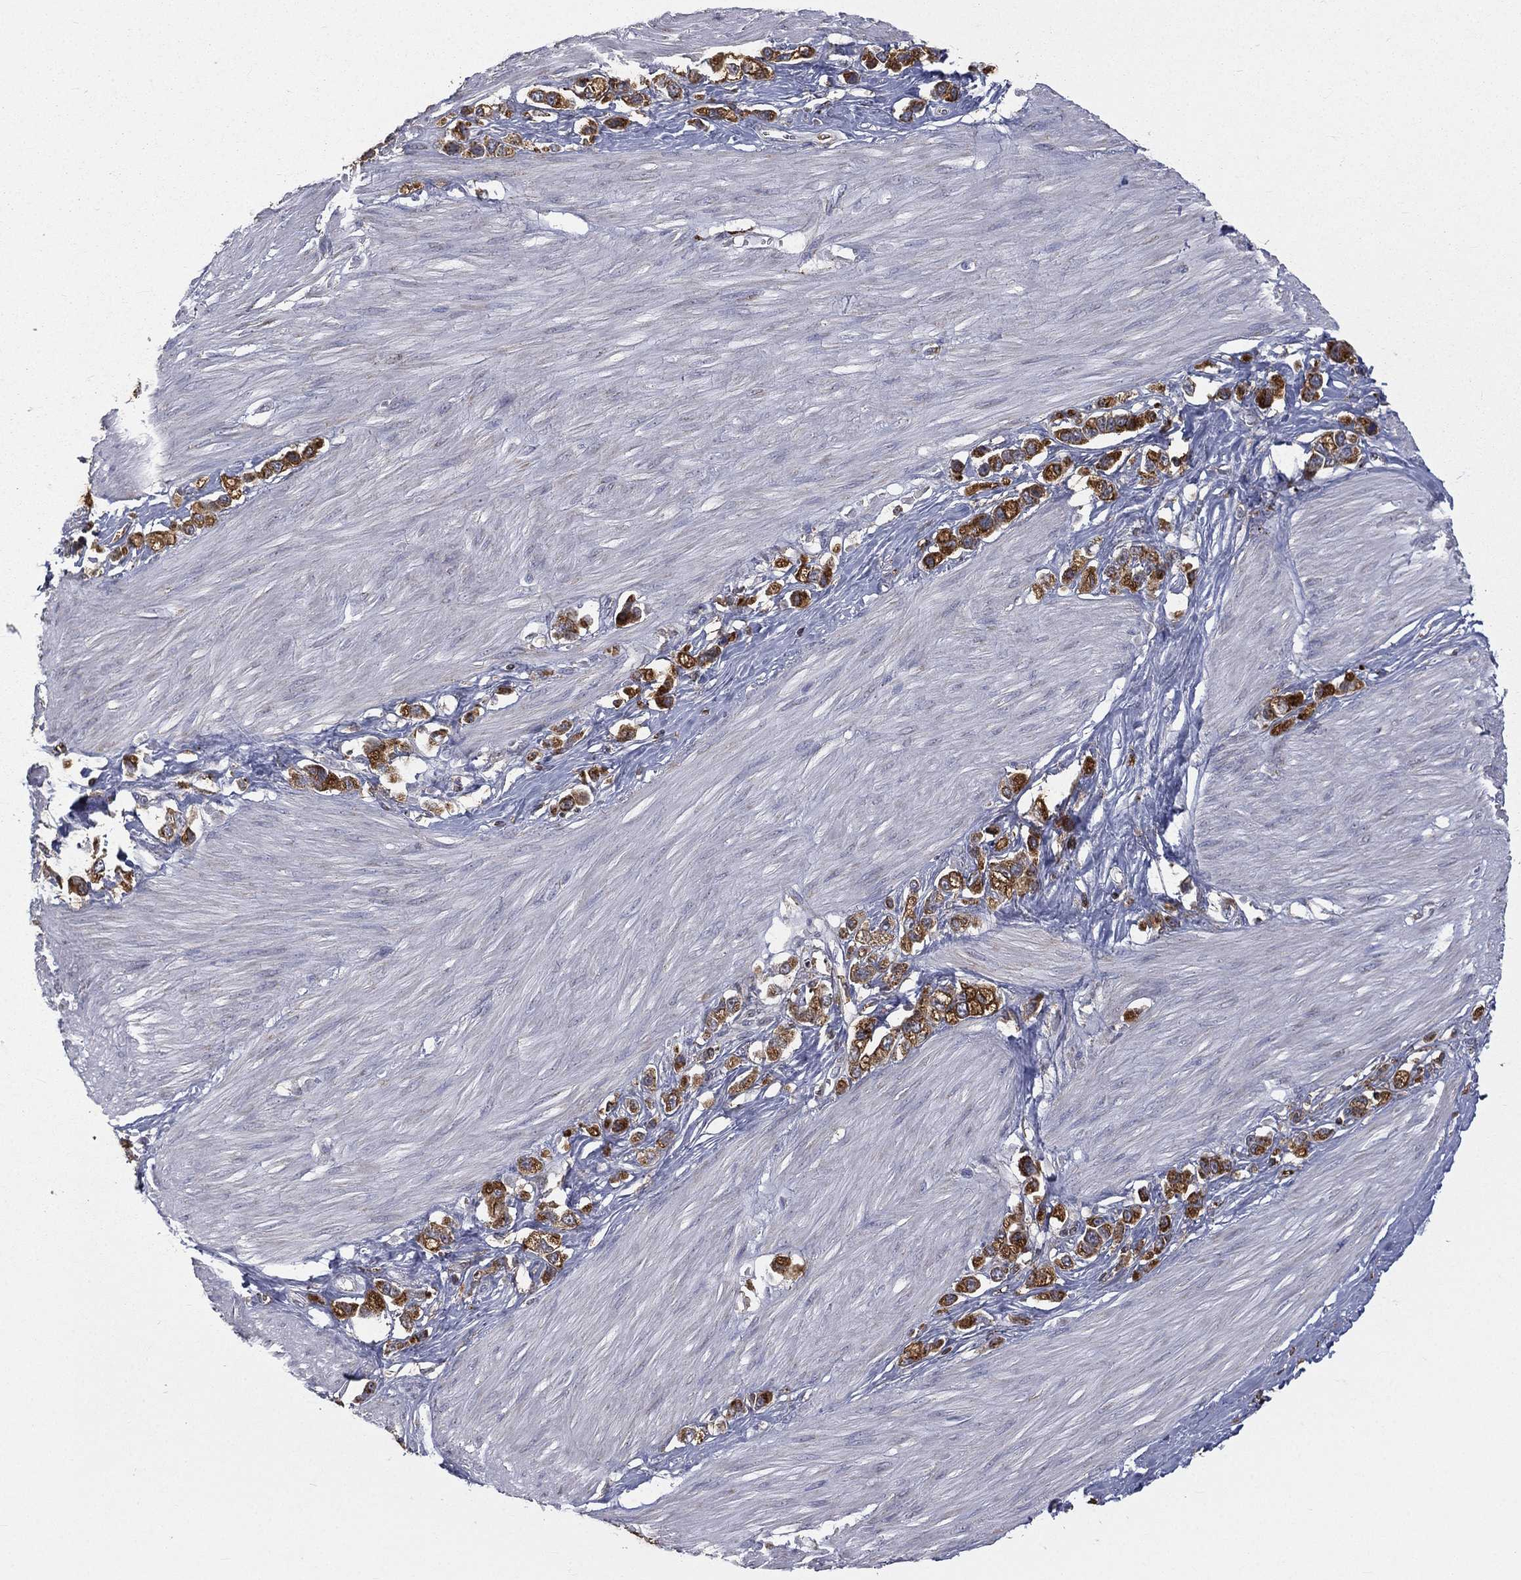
{"staining": {"intensity": "strong", "quantity": ">75%", "location": "cytoplasmic/membranous"}, "tissue": "stomach cancer", "cell_type": "Tumor cells", "image_type": "cancer", "snomed": [{"axis": "morphology", "description": "Normal tissue, NOS"}, {"axis": "morphology", "description": "Adenocarcinoma, NOS"}, {"axis": "morphology", "description": "Adenocarcinoma, High grade"}, {"axis": "topography", "description": "Stomach, upper"}, {"axis": "topography", "description": "Stomach"}], "caption": "Immunohistochemistry micrograph of human stomach cancer stained for a protein (brown), which demonstrates high levels of strong cytoplasmic/membranous expression in approximately >75% of tumor cells.", "gene": "RIN3", "patient": {"sex": "female", "age": 65}}